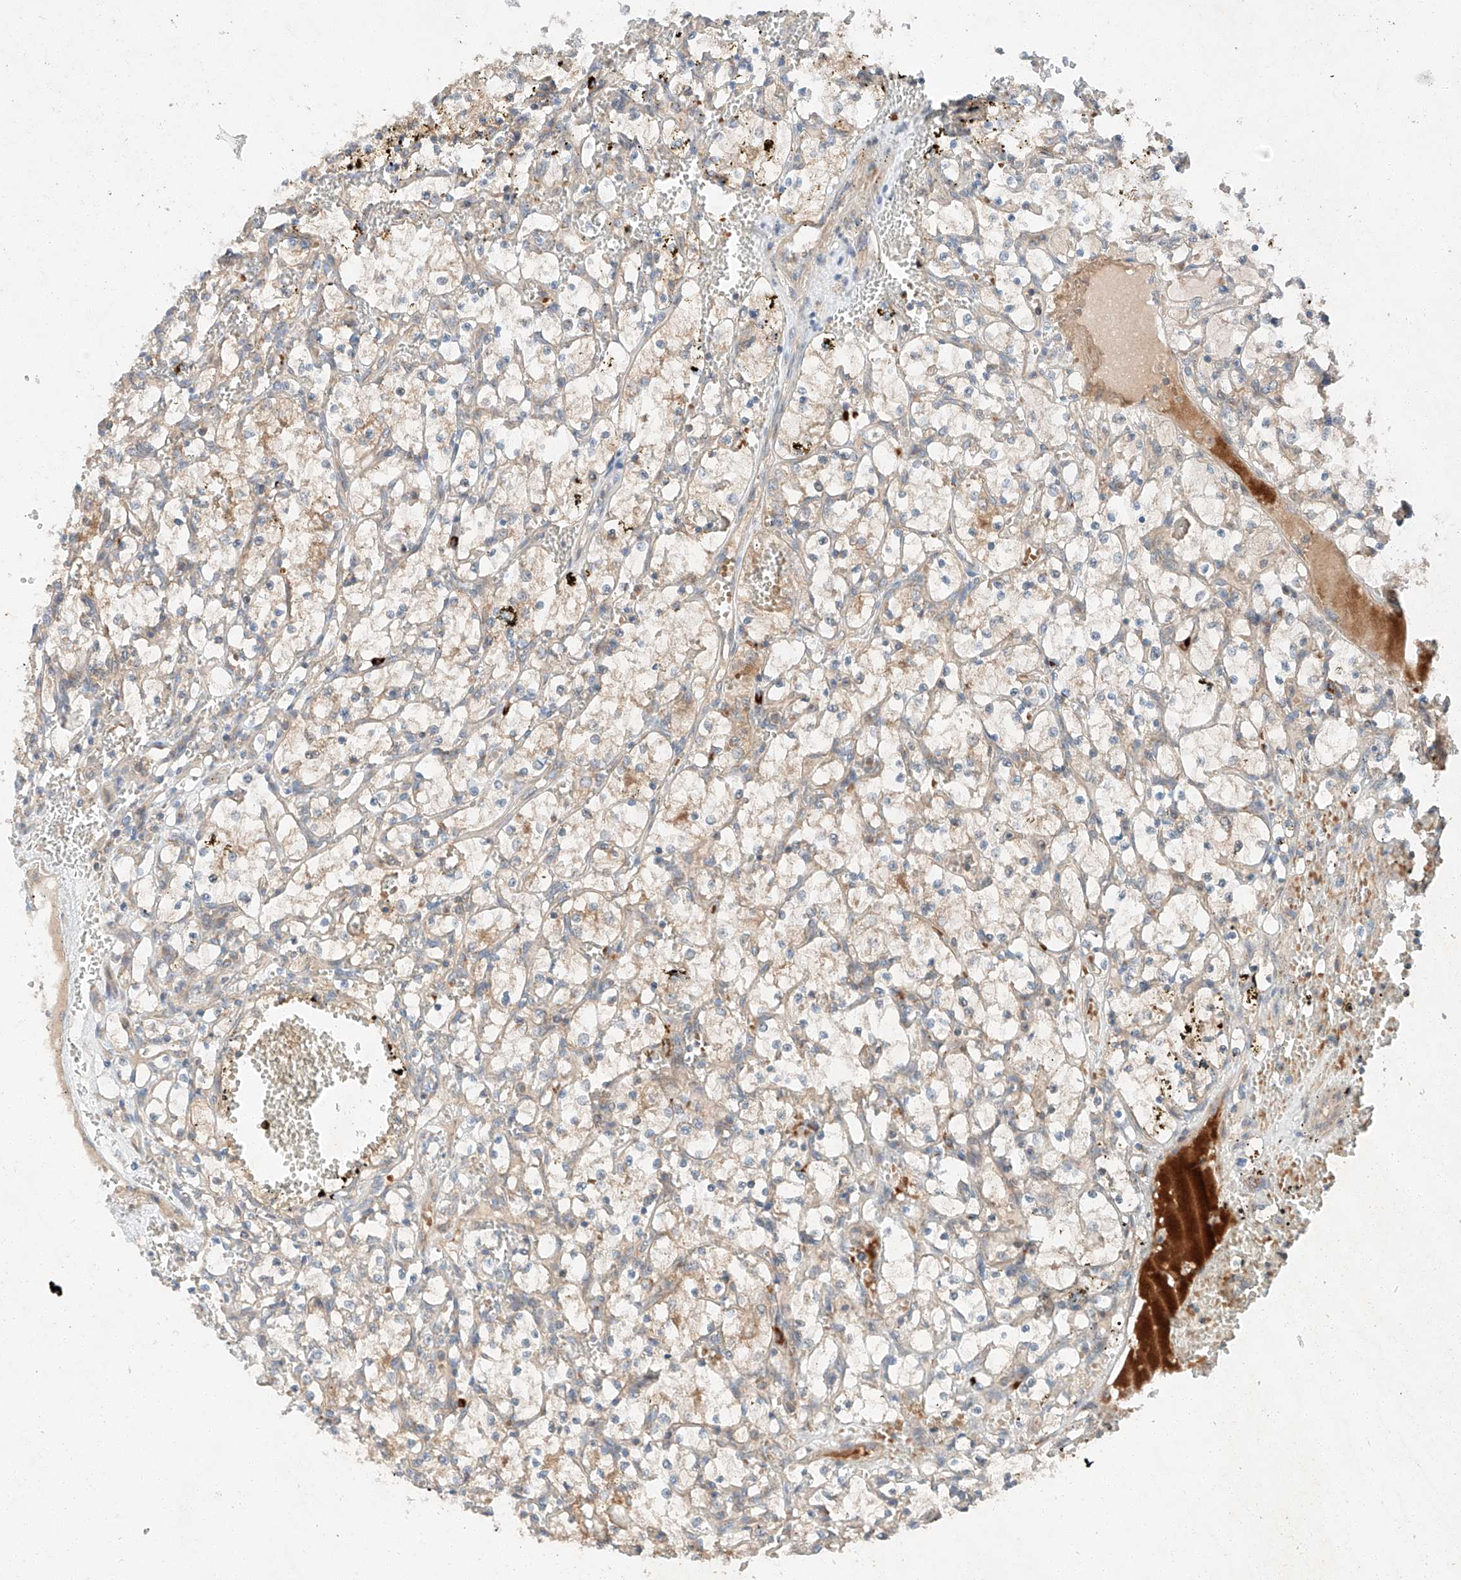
{"staining": {"intensity": "weak", "quantity": "25%-75%", "location": "cytoplasmic/membranous"}, "tissue": "renal cancer", "cell_type": "Tumor cells", "image_type": "cancer", "snomed": [{"axis": "morphology", "description": "Adenocarcinoma, NOS"}, {"axis": "topography", "description": "Kidney"}], "caption": "Weak cytoplasmic/membranous expression is identified in approximately 25%-75% of tumor cells in renal cancer (adenocarcinoma).", "gene": "XPNPEP1", "patient": {"sex": "female", "age": 69}}